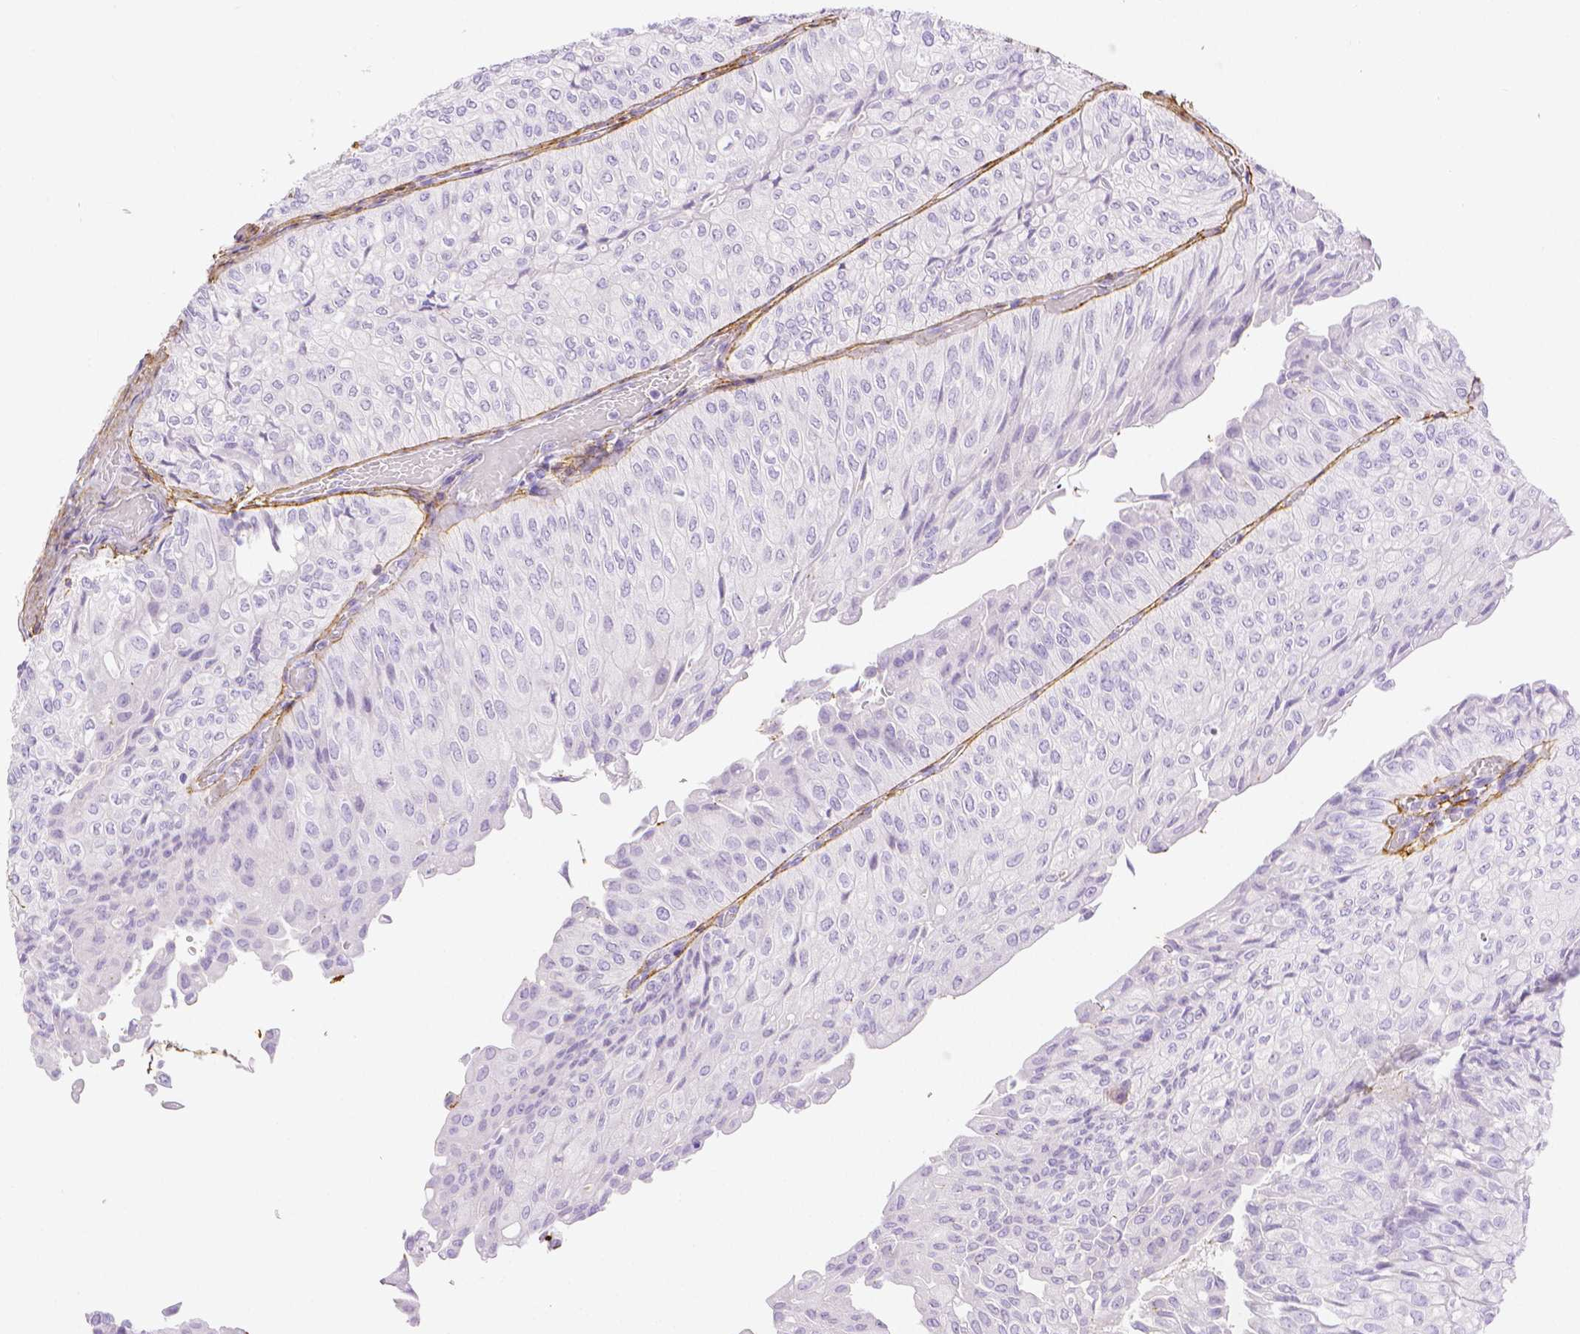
{"staining": {"intensity": "negative", "quantity": "none", "location": "none"}, "tissue": "urothelial cancer", "cell_type": "Tumor cells", "image_type": "cancer", "snomed": [{"axis": "morphology", "description": "Urothelial carcinoma, NOS"}, {"axis": "topography", "description": "Urinary bladder"}], "caption": "DAB immunohistochemical staining of urothelial cancer displays no significant expression in tumor cells.", "gene": "FBN1", "patient": {"sex": "male", "age": 62}}